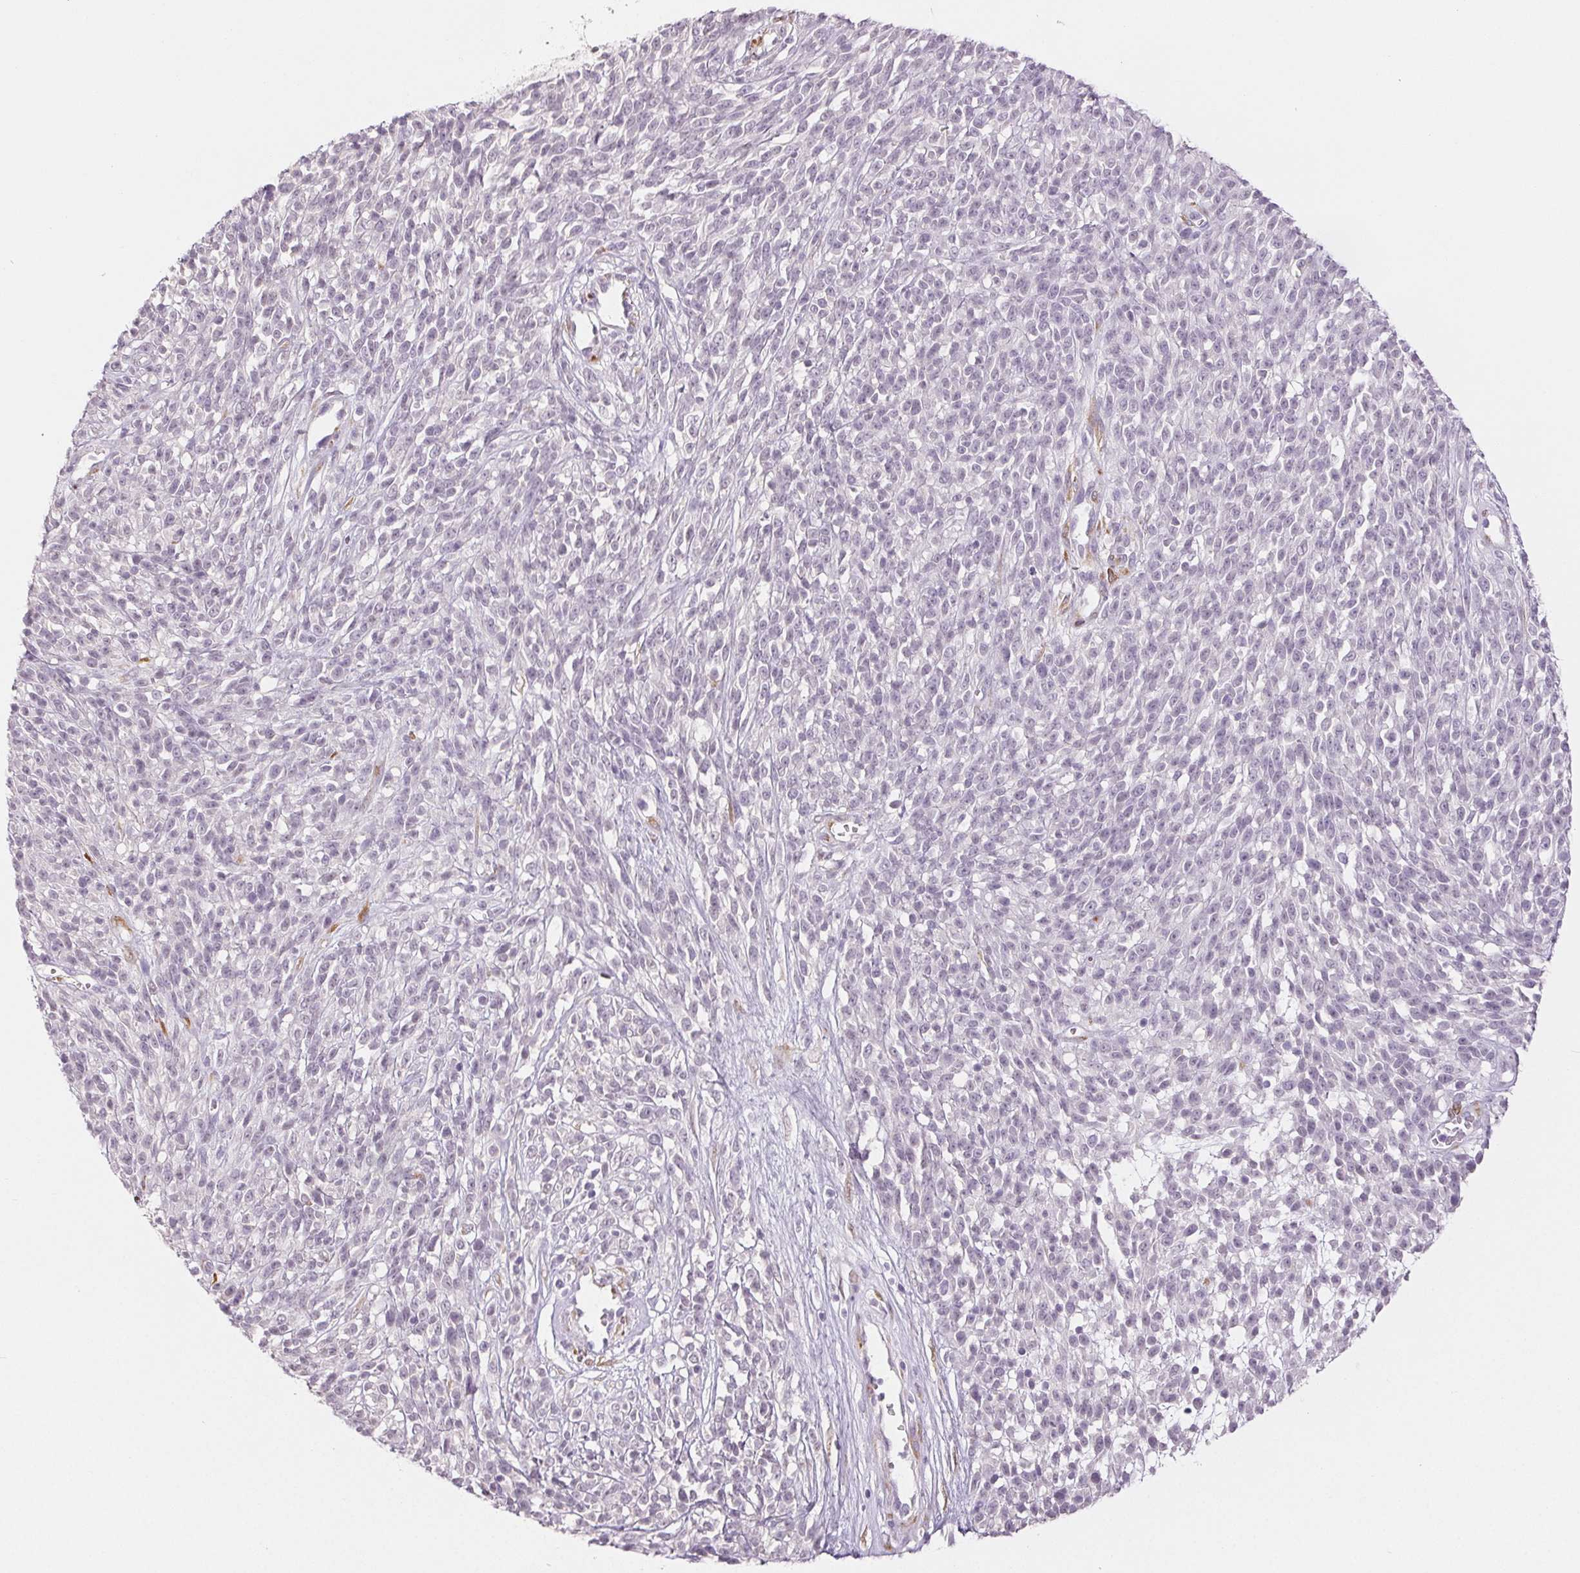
{"staining": {"intensity": "negative", "quantity": "none", "location": "none"}, "tissue": "melanoma", "cell_type": "Tumor cells", "image_type": "cancer", "snomed": [{"axis": "morphology", "description": "Malignant melanoma, NOS"}, {"axis": "topography", "description": "Skin"}, {"axis": "topography", "description": "Skin of trunk"}], "caption": "Human malignant melanoma stained for a protein using immunohistochemistry (IHC) demonstrates no expression in tumor cells.", "gene": "DNAJC6", "patient": {"sex": "male", "age": 74}}